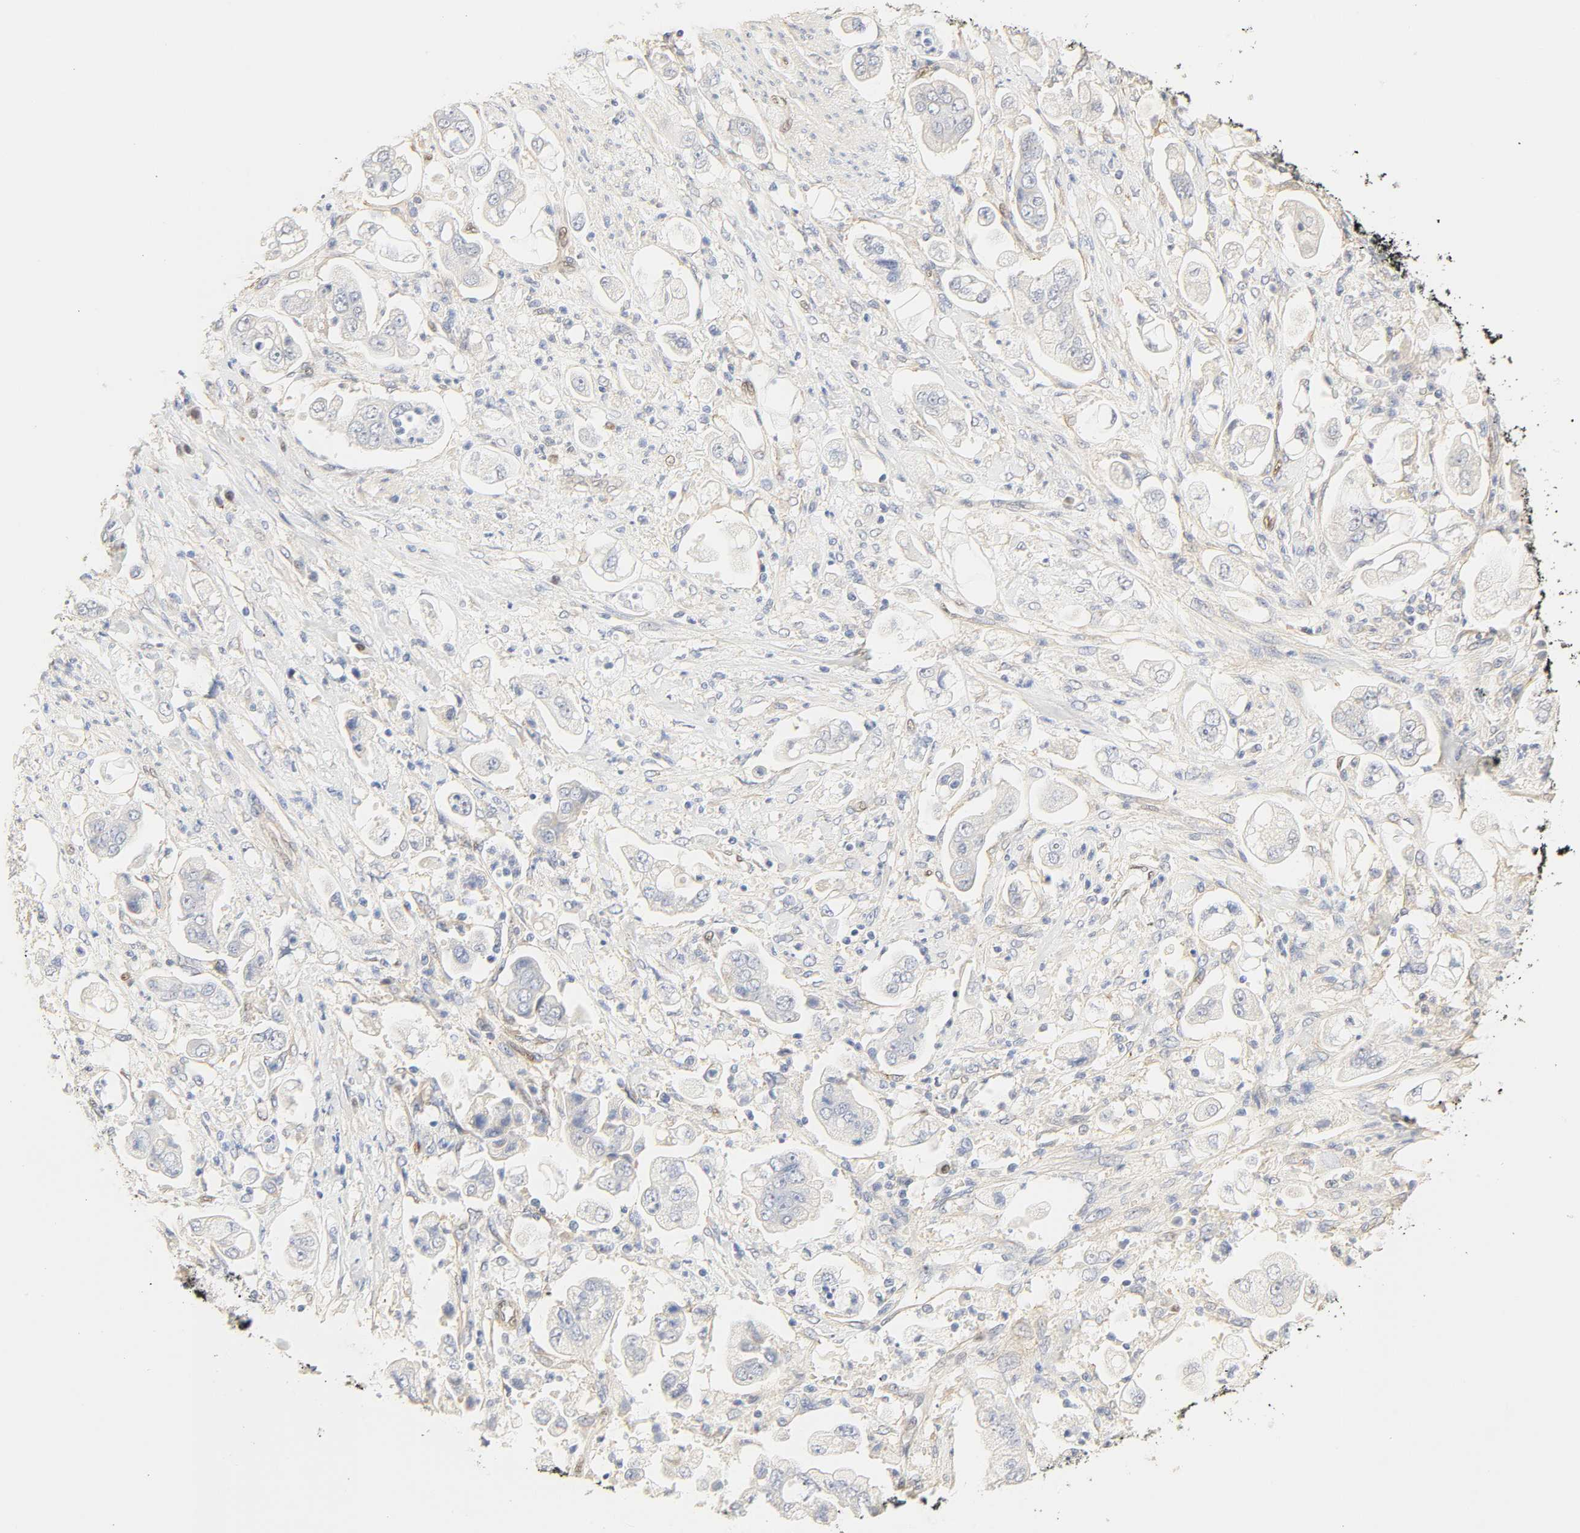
{"staining": {"intensity": "negative", "quantity": "none", "location": "none"}, "tissue": "stomach cancer", "cell_type": "Tumor cells", "image_type": "cancer", "snomed": [{"axis": "morphology", "description": "Adenocarcinoma, NOS"}, {"axis": "topography", "description": "Stomach"}], "caption": "A high-resolution histopathology image shows immunohistochemistry staining of adenocarcinoma (stomach), which reveals no significant expression in tumor cells.", "gene": "BORCS8-MEF2B", "patient": {"sex": "male", "age": 62}}